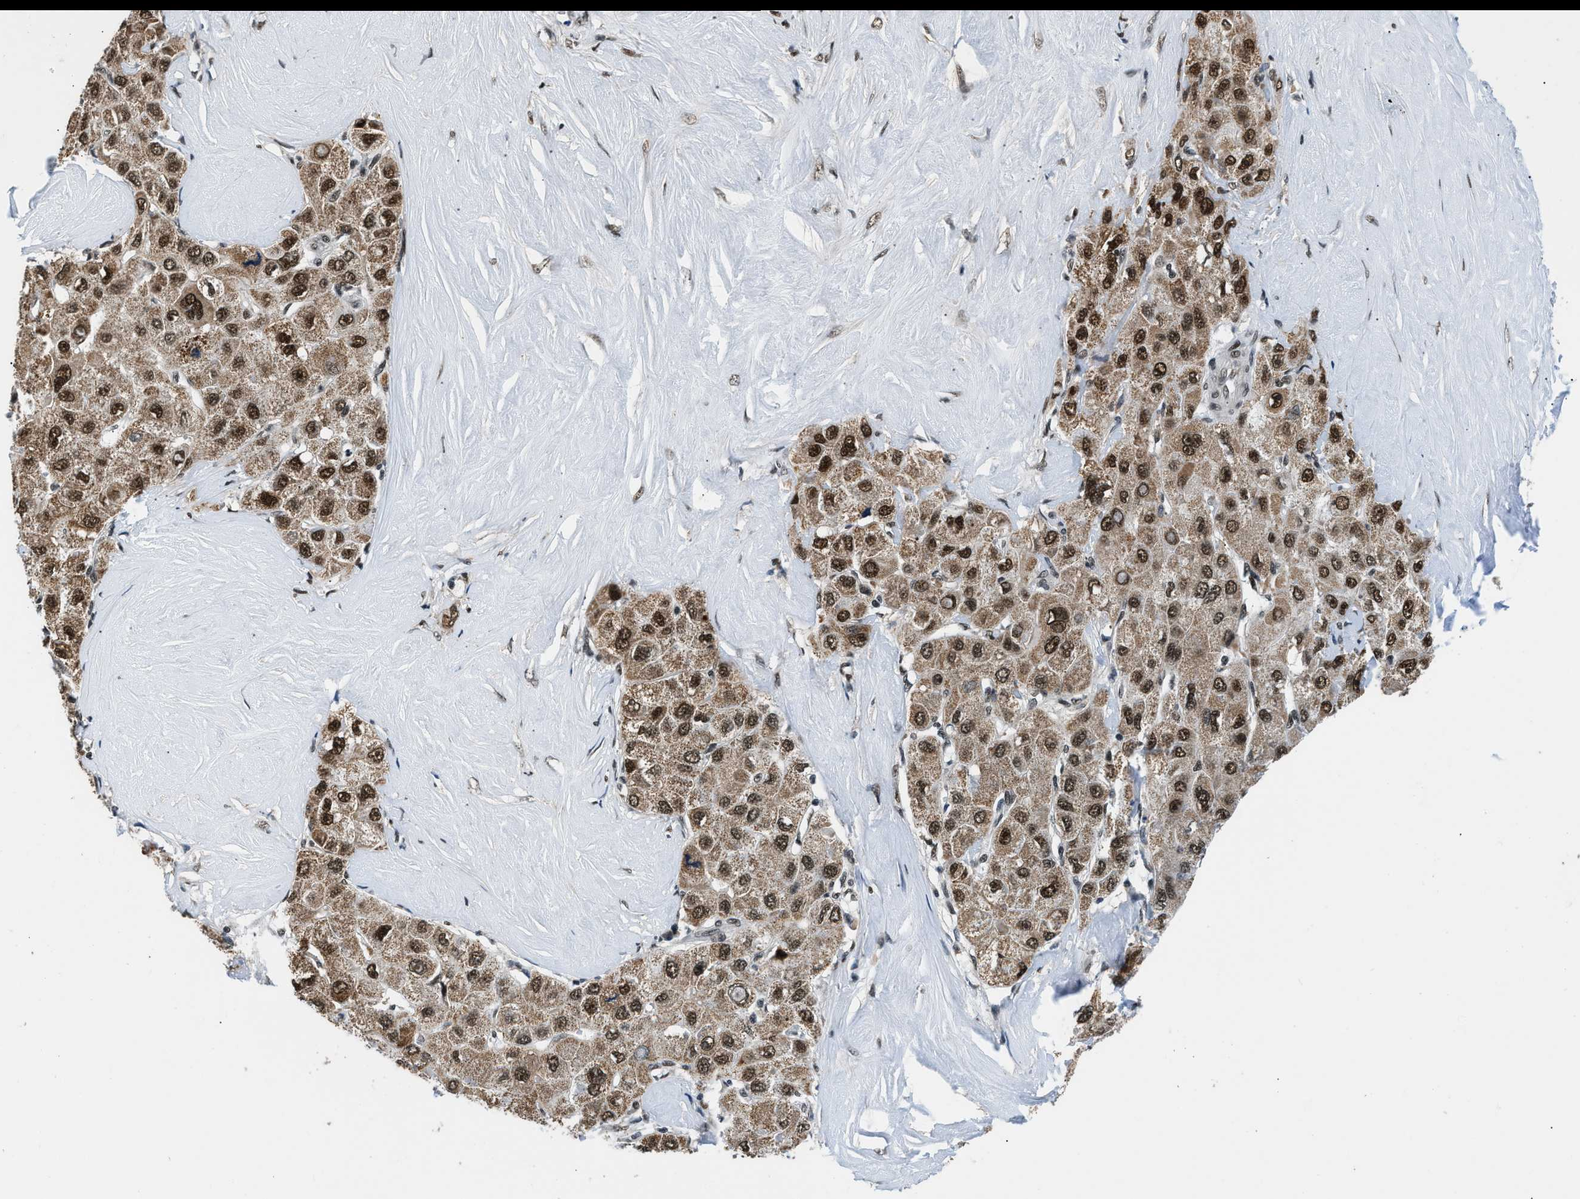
{"staining": {"intensity": "strong", "quantity": ">75%", "location": "nuclear"}, "tissue": "liver cancer", "cell_type": "Tumor cells", "image_type": "cancer", "snomed": [{"axis": "morphology", "description": "Carcinoma, Hepatocellular, NOS"}, {"axis": "topography", "description": "Liver"}], "caption": "A brown stain highlights strong nuclear staining of a protein in hepatocellular carcinoma (liver) tumor cells. The staining was performed using DAB, with brown indicating positive protein expression. Nuclei are stained blue with hematoxylin.", "gene": "KDM3B", "patient": {"sex": "male", "age": 80}}